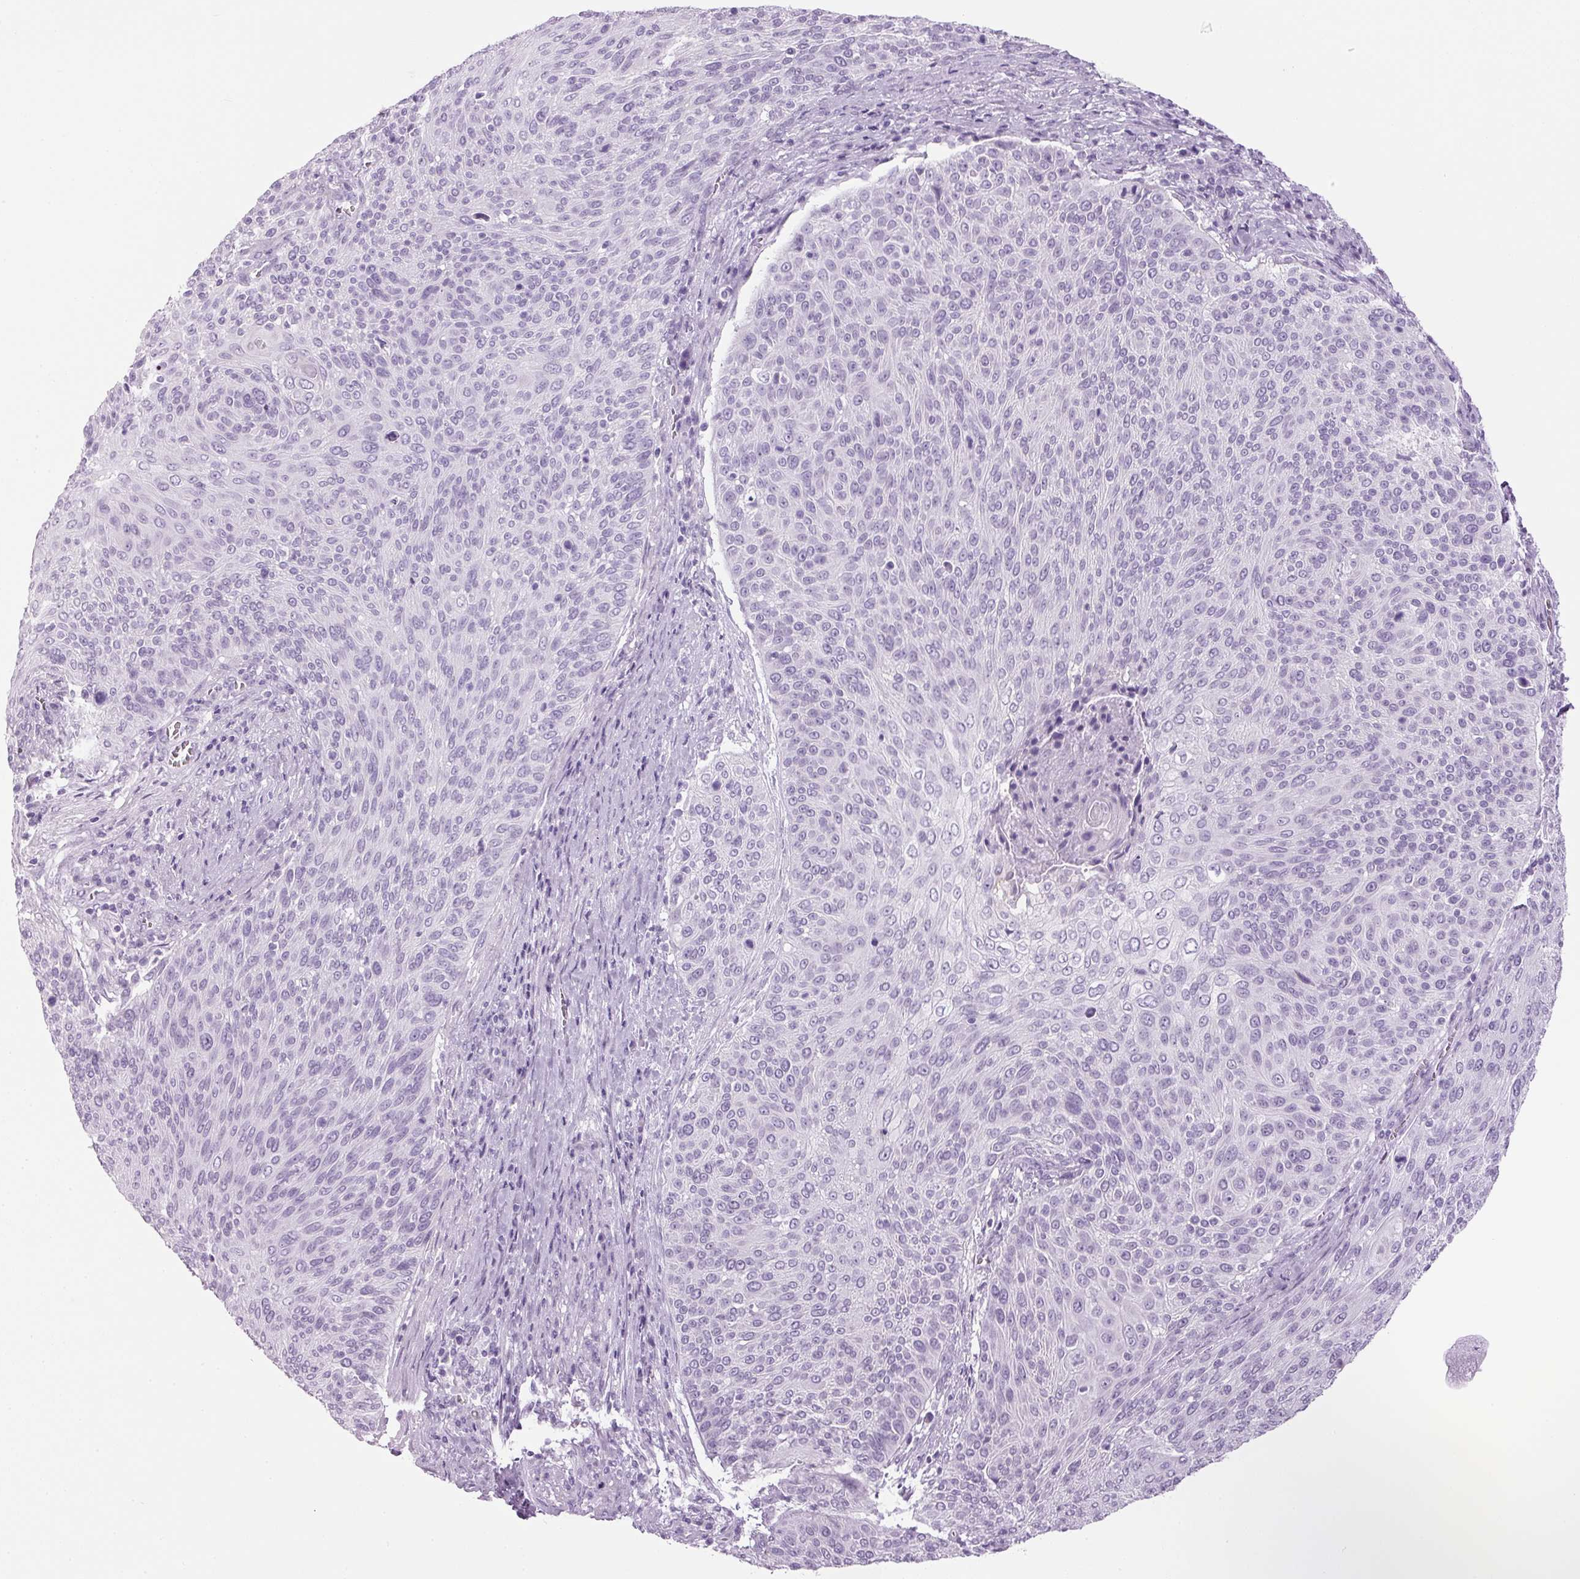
{"staining": {"intensity": "negative", "quantity": "none", "location": "none"}, "tissue": "cervical cancer", "cell_type": "Tumor cells", "image_type": "cancer", "snomed": [{"axis": "morphology", "description": "Squamous cell carcinoma, NOS"}, {"axis": "topography", "description": "Cervix"}], "caption": "This is a image of immunohistochemistry staining of squamous cell carcinoma (cervical), which shows no expression in tumor cells.", "gene": "PPP1R1A", "patient": {"sex": "female", "age": 31}}